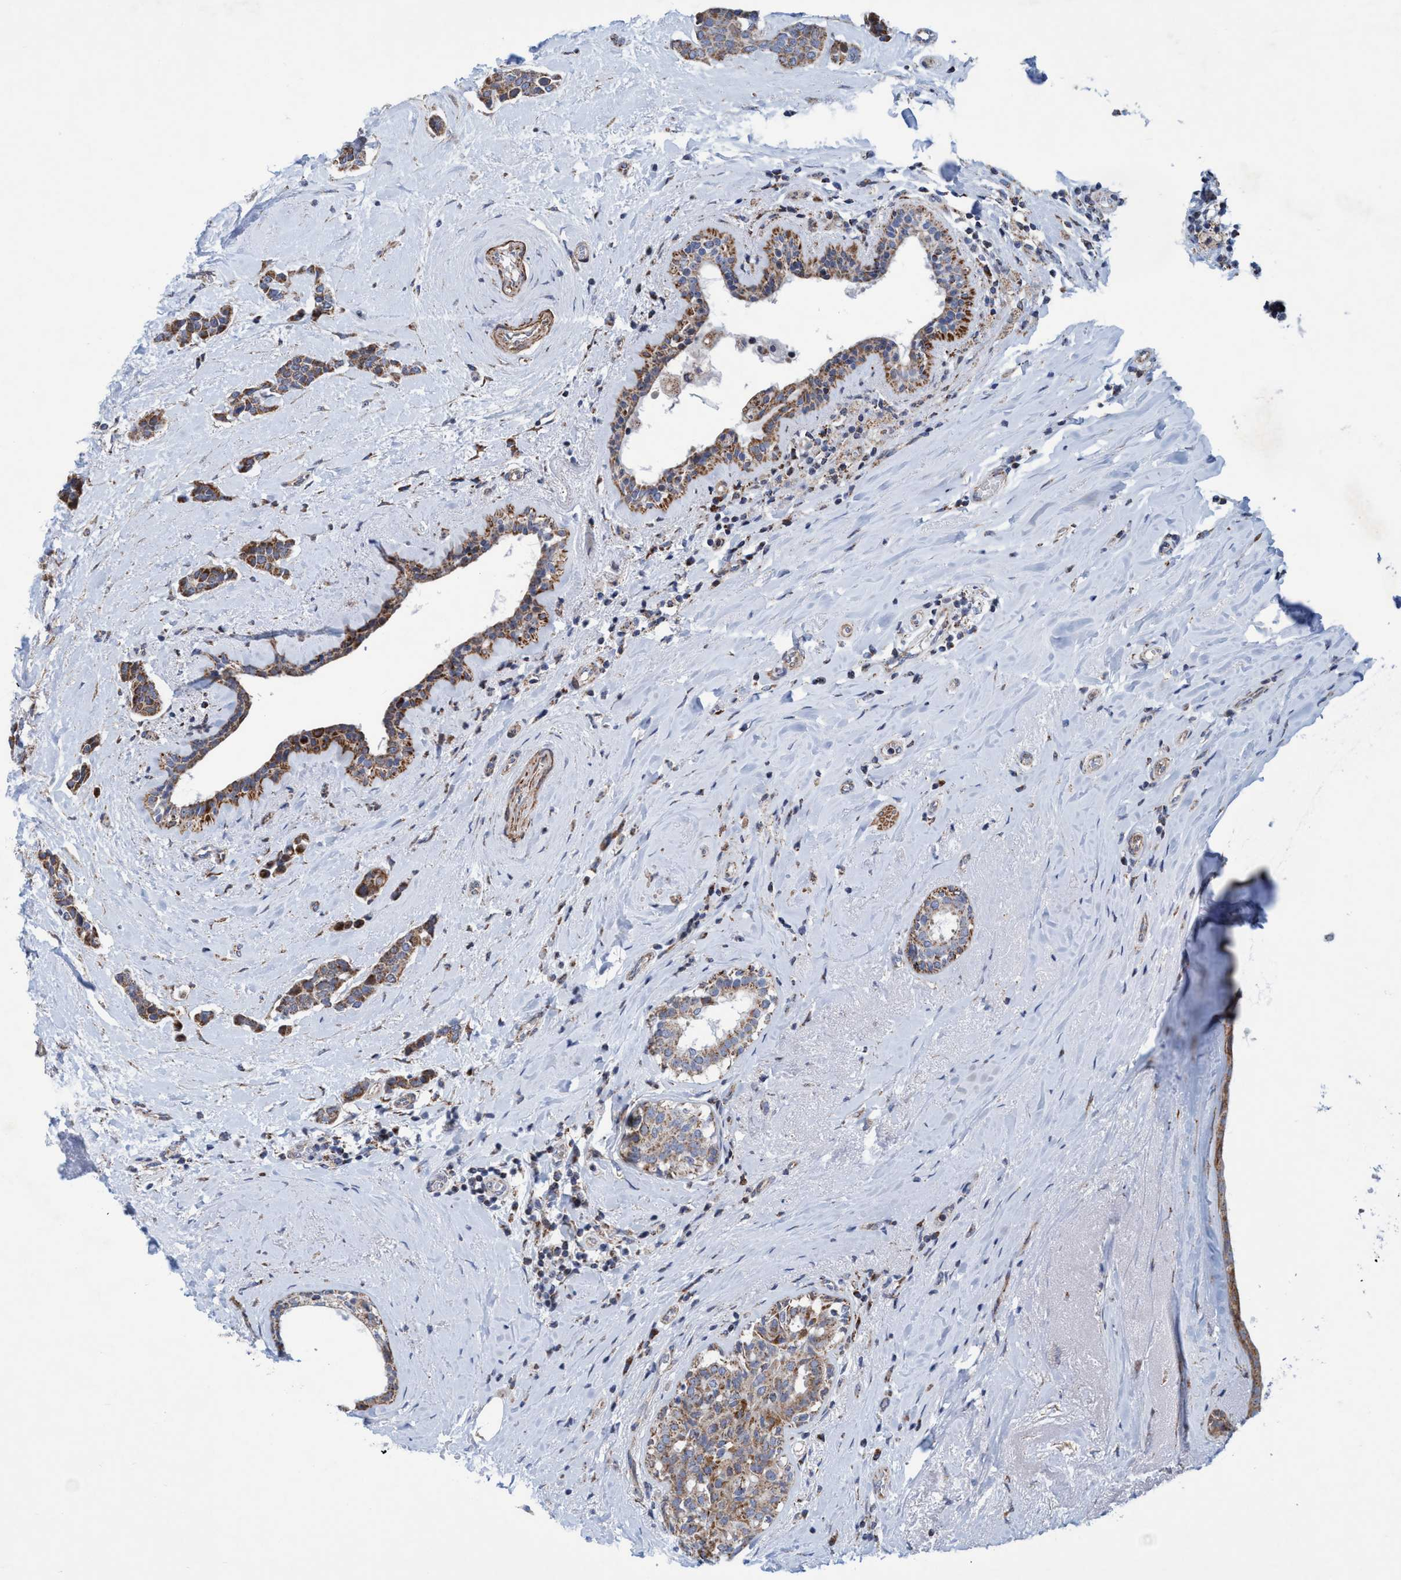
{"staining": {"intensity": "moderate", "quantity": ">75%", "location": "cytoplasmic/membranous"}, "tissue": "breast cancer", "cell_type": "Tumor cells", "image_type": "cancer", "snomed": [{"axis": "morphology", "description": "Duct carcinoma"}, {"axis": "topography", "description": "Breast"}], "caption": "There is medium levels of moderate cytoplasmic/membranous staining in tumor cells of breast cancer (intraductal carcinoma), as demonstrated by immunohistochemical staining (brown color).", "gene": "POLR1F", "patient": {"sex": "female", "age": 55}}